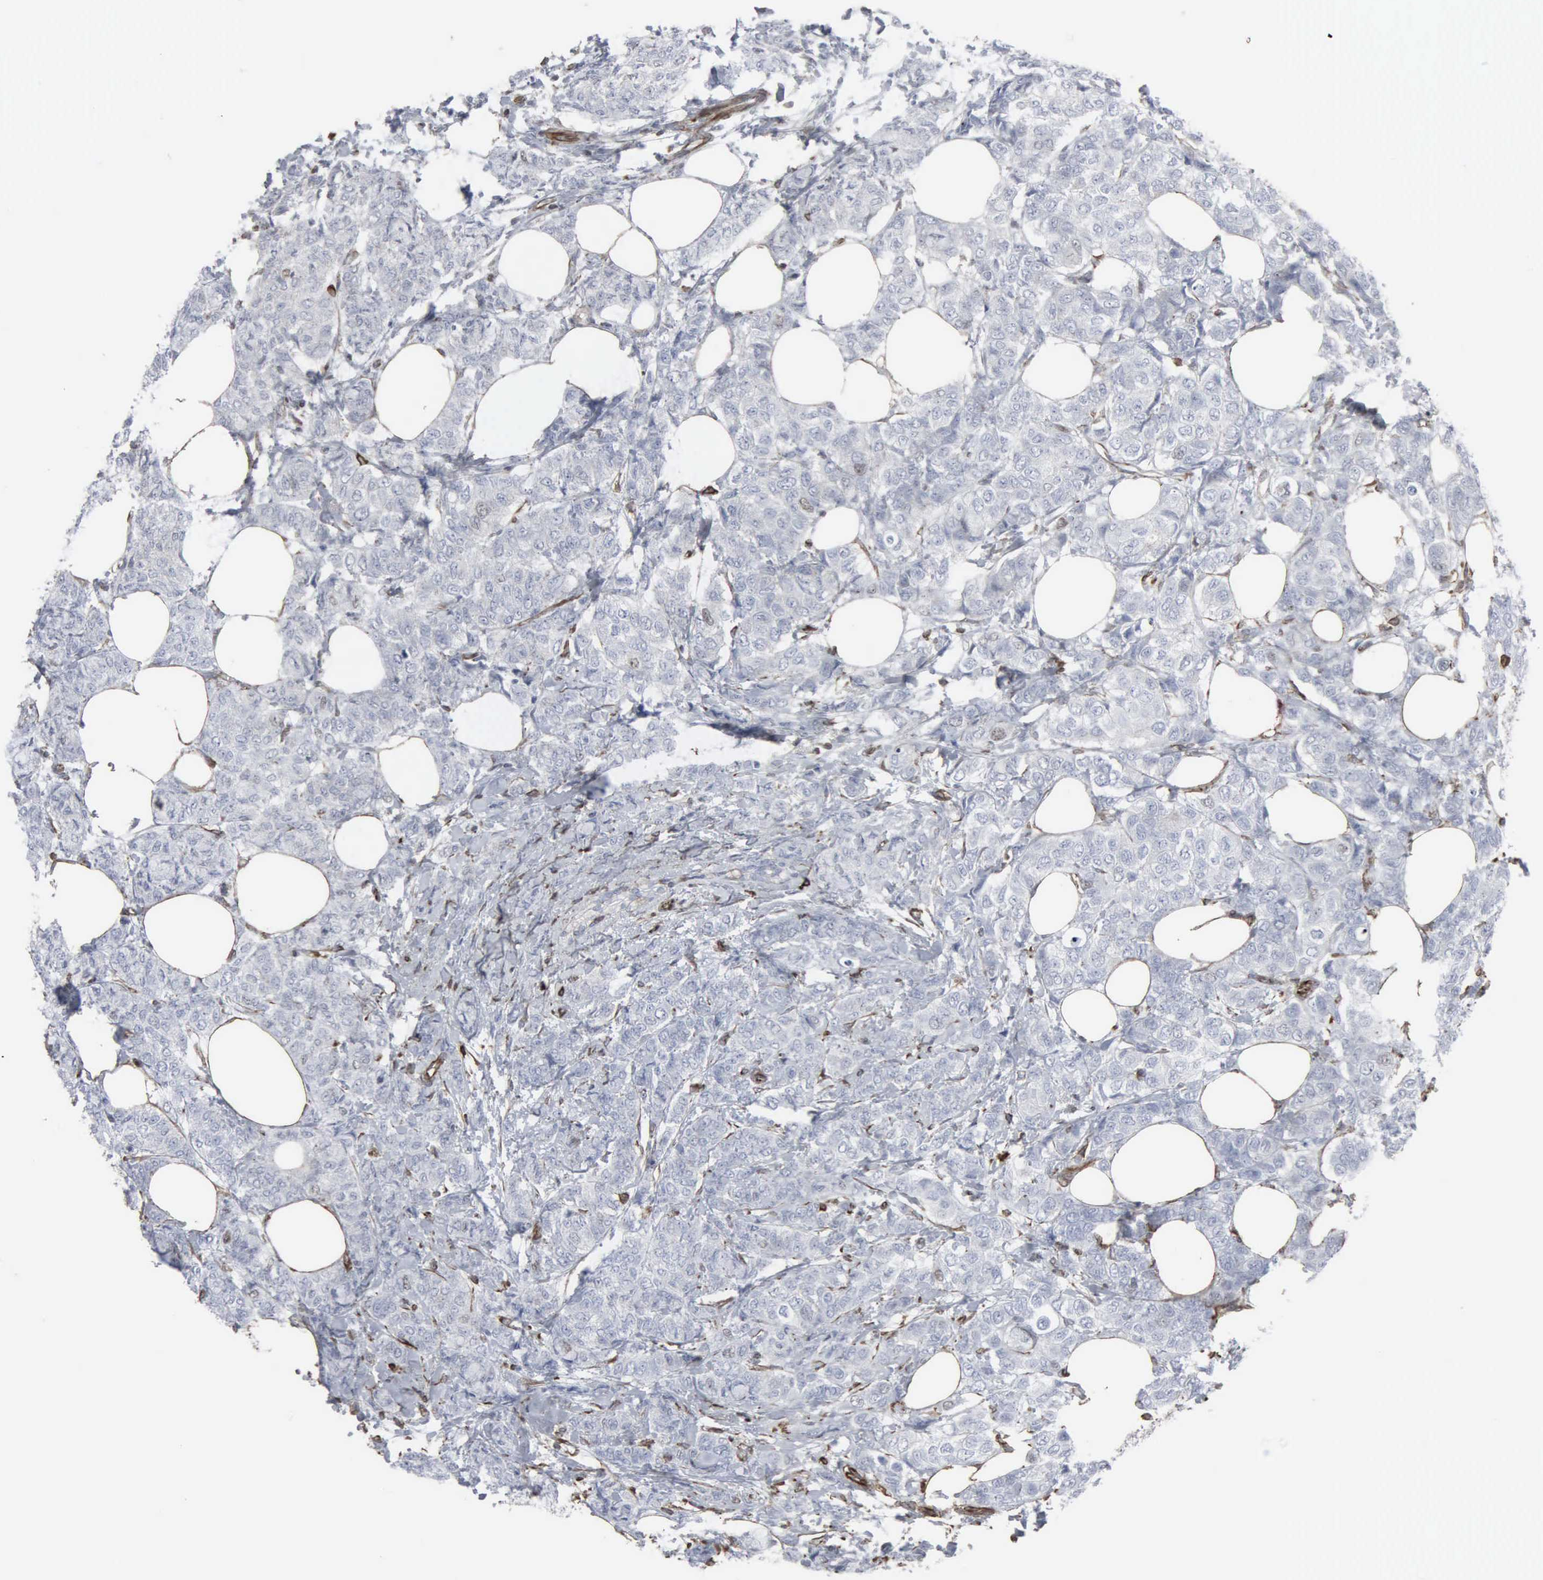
{"staining": {"intensity": "weak", "quantity": "<25%", "location": "nuclear"}, "tissue": "breast cancer", "cell_type": "Tumor cells", "image_type": "cancer", "snomed": [{"axis": "morphology", "description": "Lobular carcinoma"}, {"axis": "topography", "description": "Breast"}], "caption": "There is no significant expression in tumor cells of breast cancer (lobular carcinoma).", "gene": "CCNE1", "patient": {"sex": "female", "age": 60}}